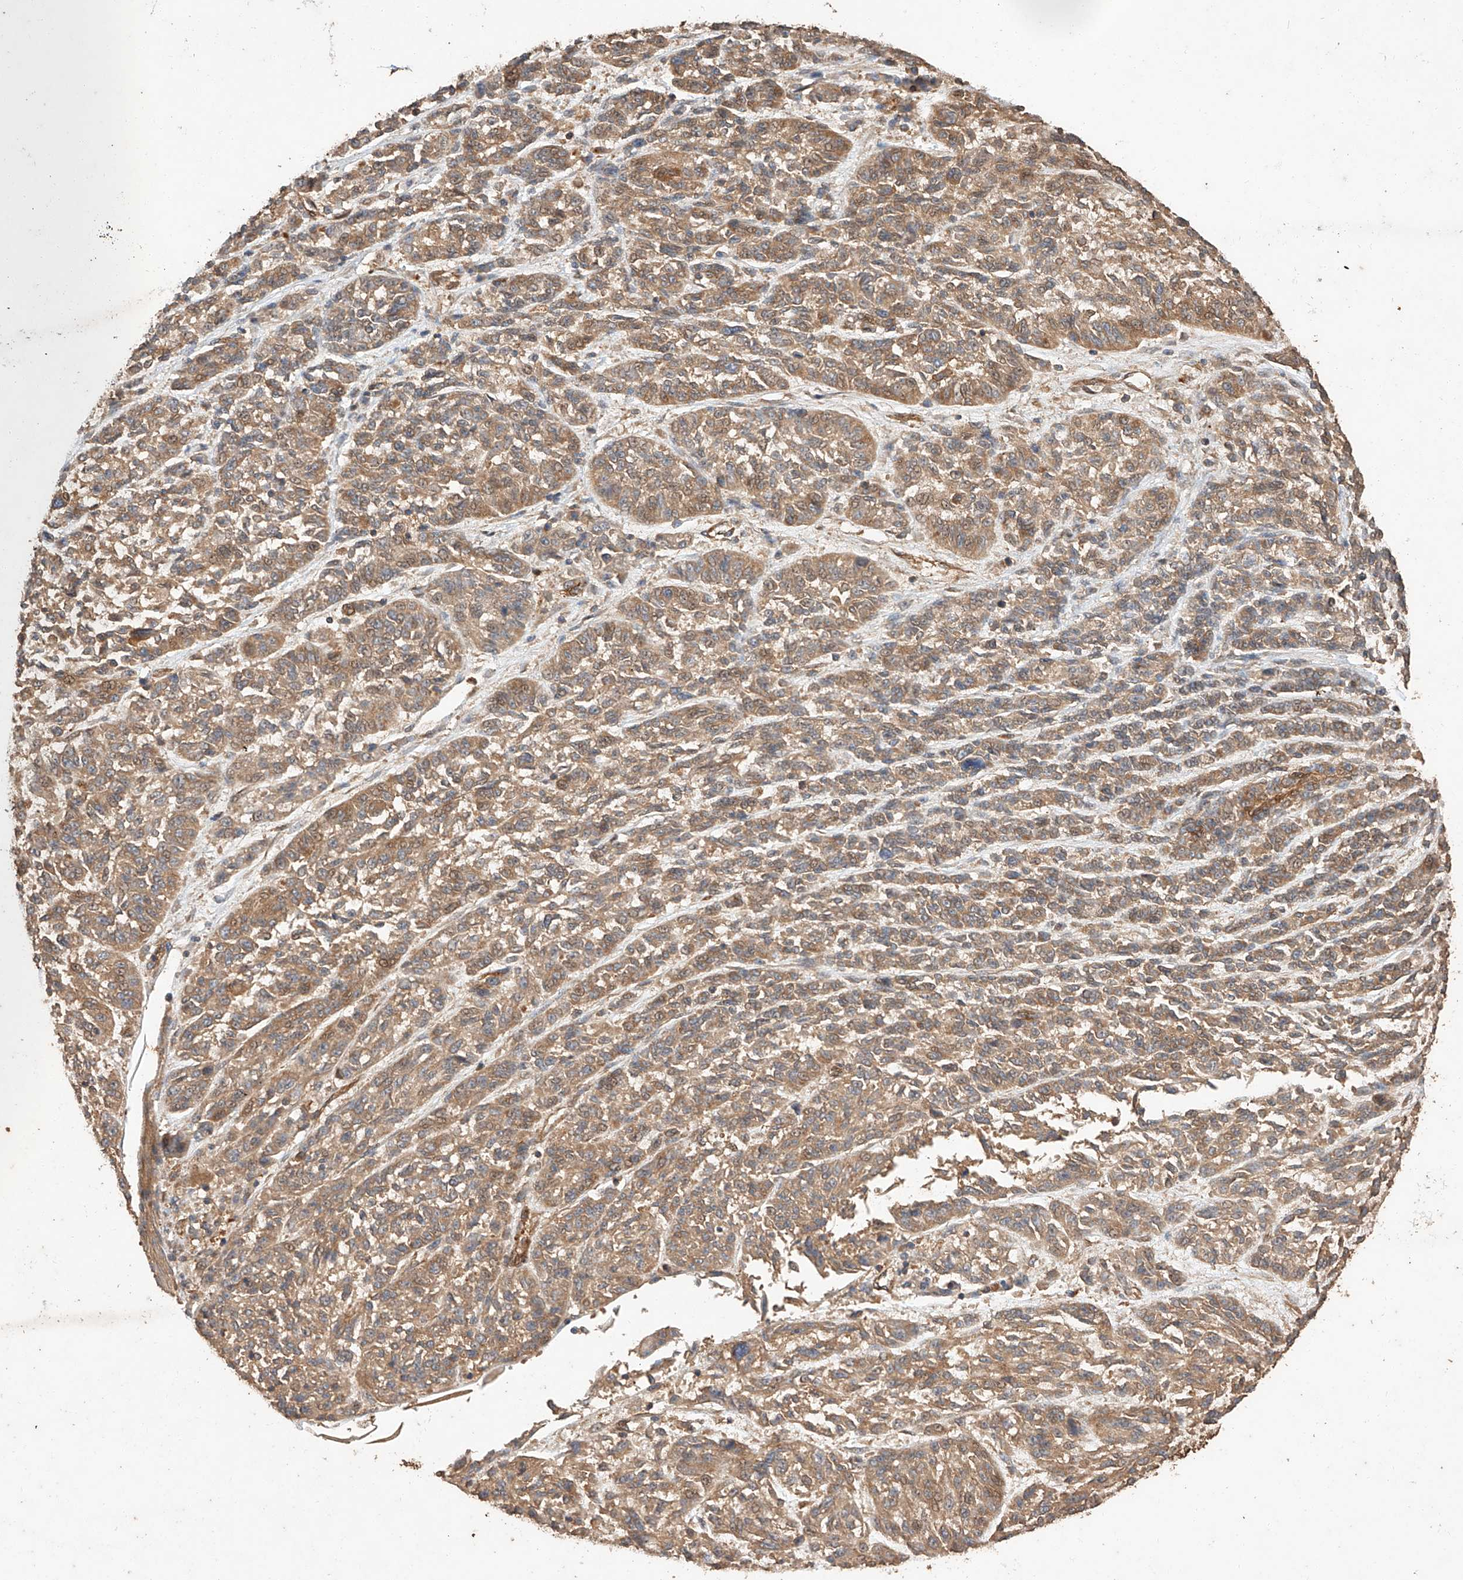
{"staining": {"intensity": "moderate", "quantity": ">75%", "location": "cytoplasmic/membranous"}, "tissue": "melanoma", "cell_type": "Tumor cells", "image_type": "cancer", "snomed": [{"axis": "morphology", "description": "Malignant melanoma, NOS"}, {"axis": "topography", "description": "Skin"}], "caption": "Protein expression analysis of human malignant melanoma reveals moderate cytoplasmic/membranous expression in about >75% of tumor cells. (DAB (3,3'-diaminobenzidine) IHC with brightfield microscopy, high magnification).", "gene": "GHDC", "patient": {"sex": "male", "age": 53}}